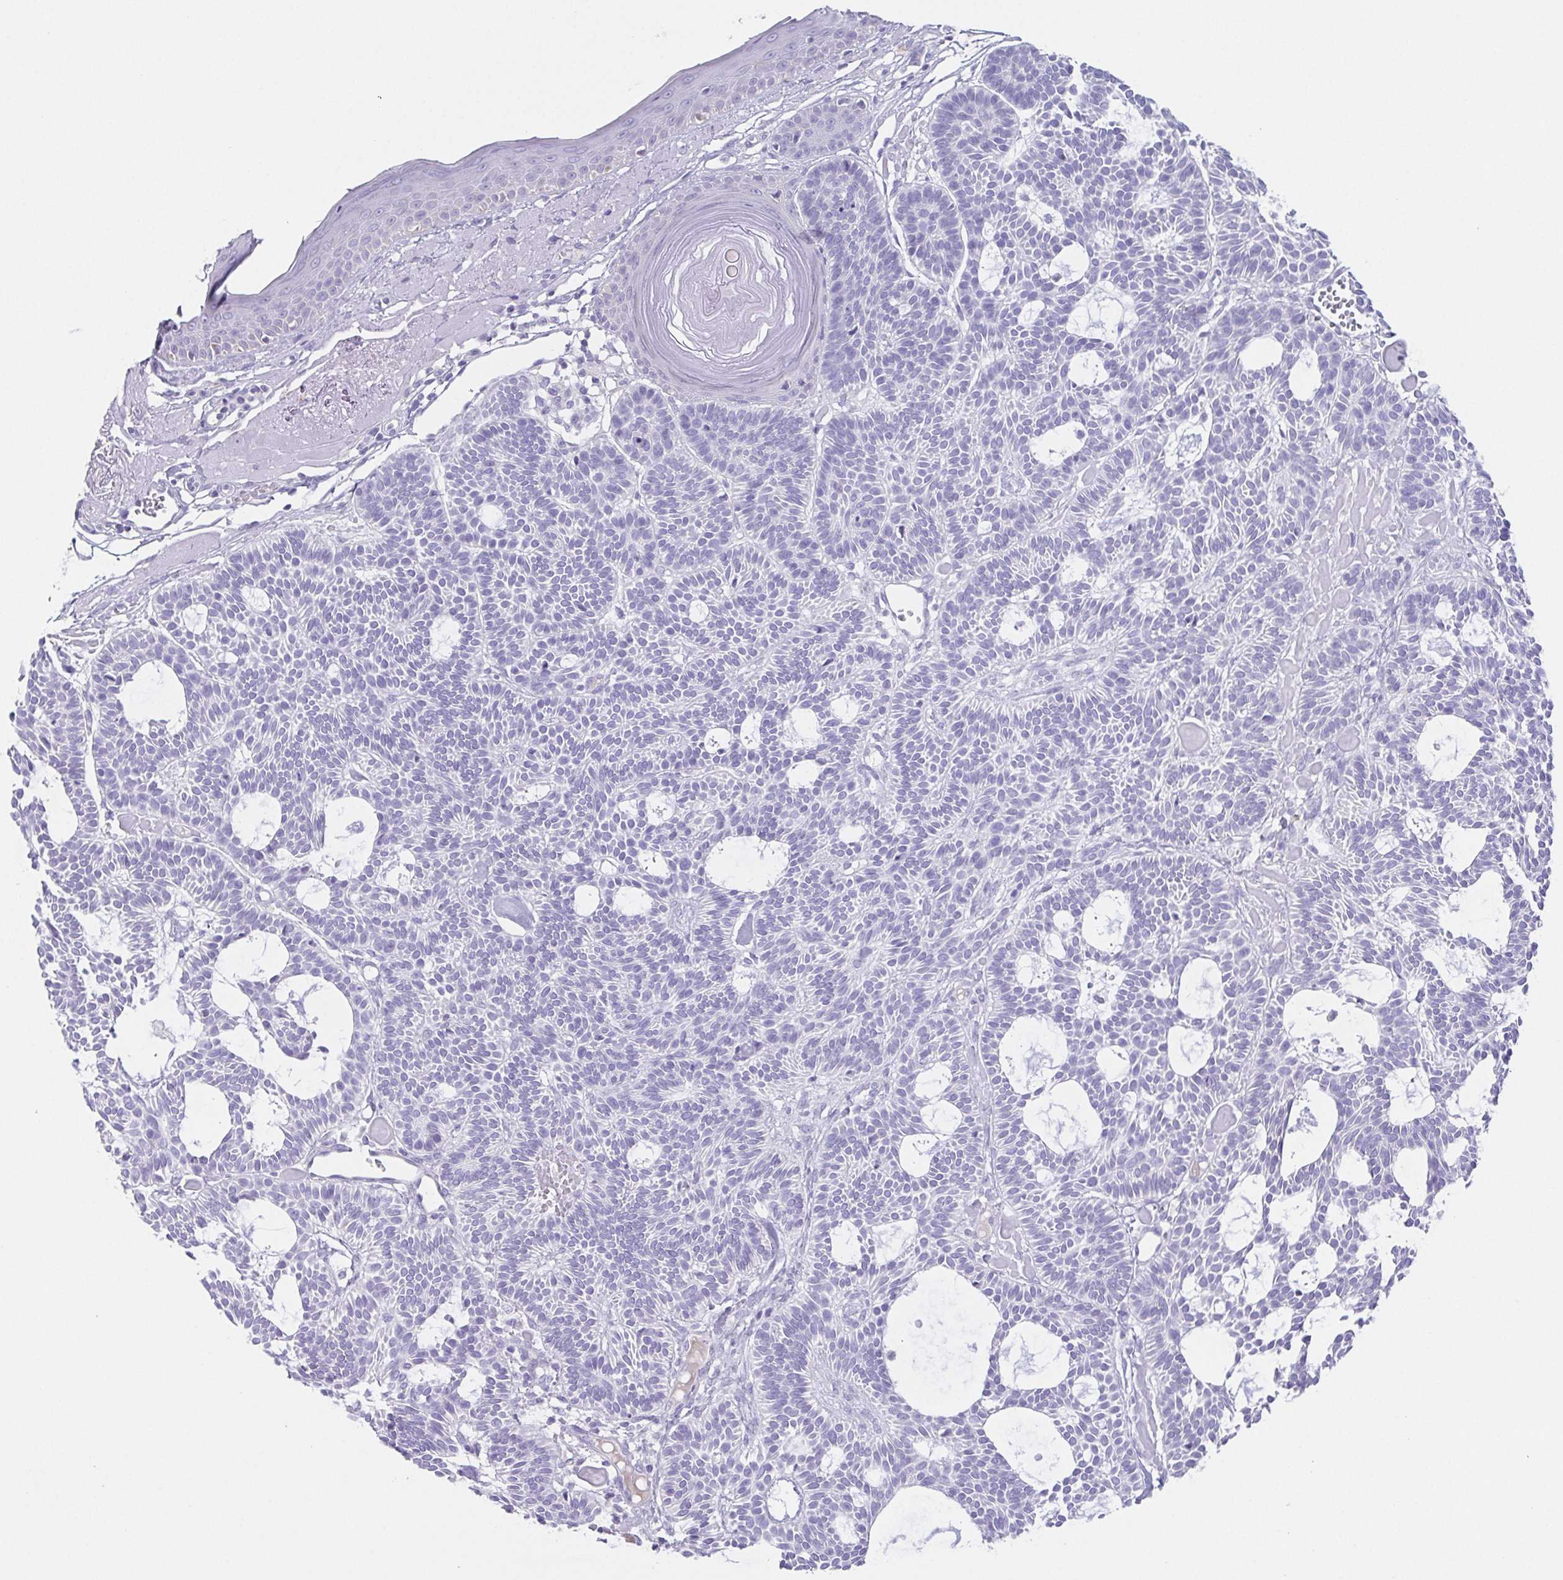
{"staining": {"intensity": "negative", "quantity": "none", "location": "none"}, "tissue": "skin cancer", "cell_type": "Tumor cells", "image_type": "cancer", "snomed": [{"axis": "morphology", "description": "Basal cell carcinoma"}, {"axis": "topography", "description": "Skin"}], "caption": "Skin cancer (basal cell carcinoma) was stained to show a protein in brown. There is no significant expression in tumor cells. (Stains: DAB immunohistochemistry (IHC) with hematoxylin counter stain, Microscopy: brightfield microscopy at high magnification).", "gene": "HDGFL1", "patient": {"sex": "male", "age": 85}}